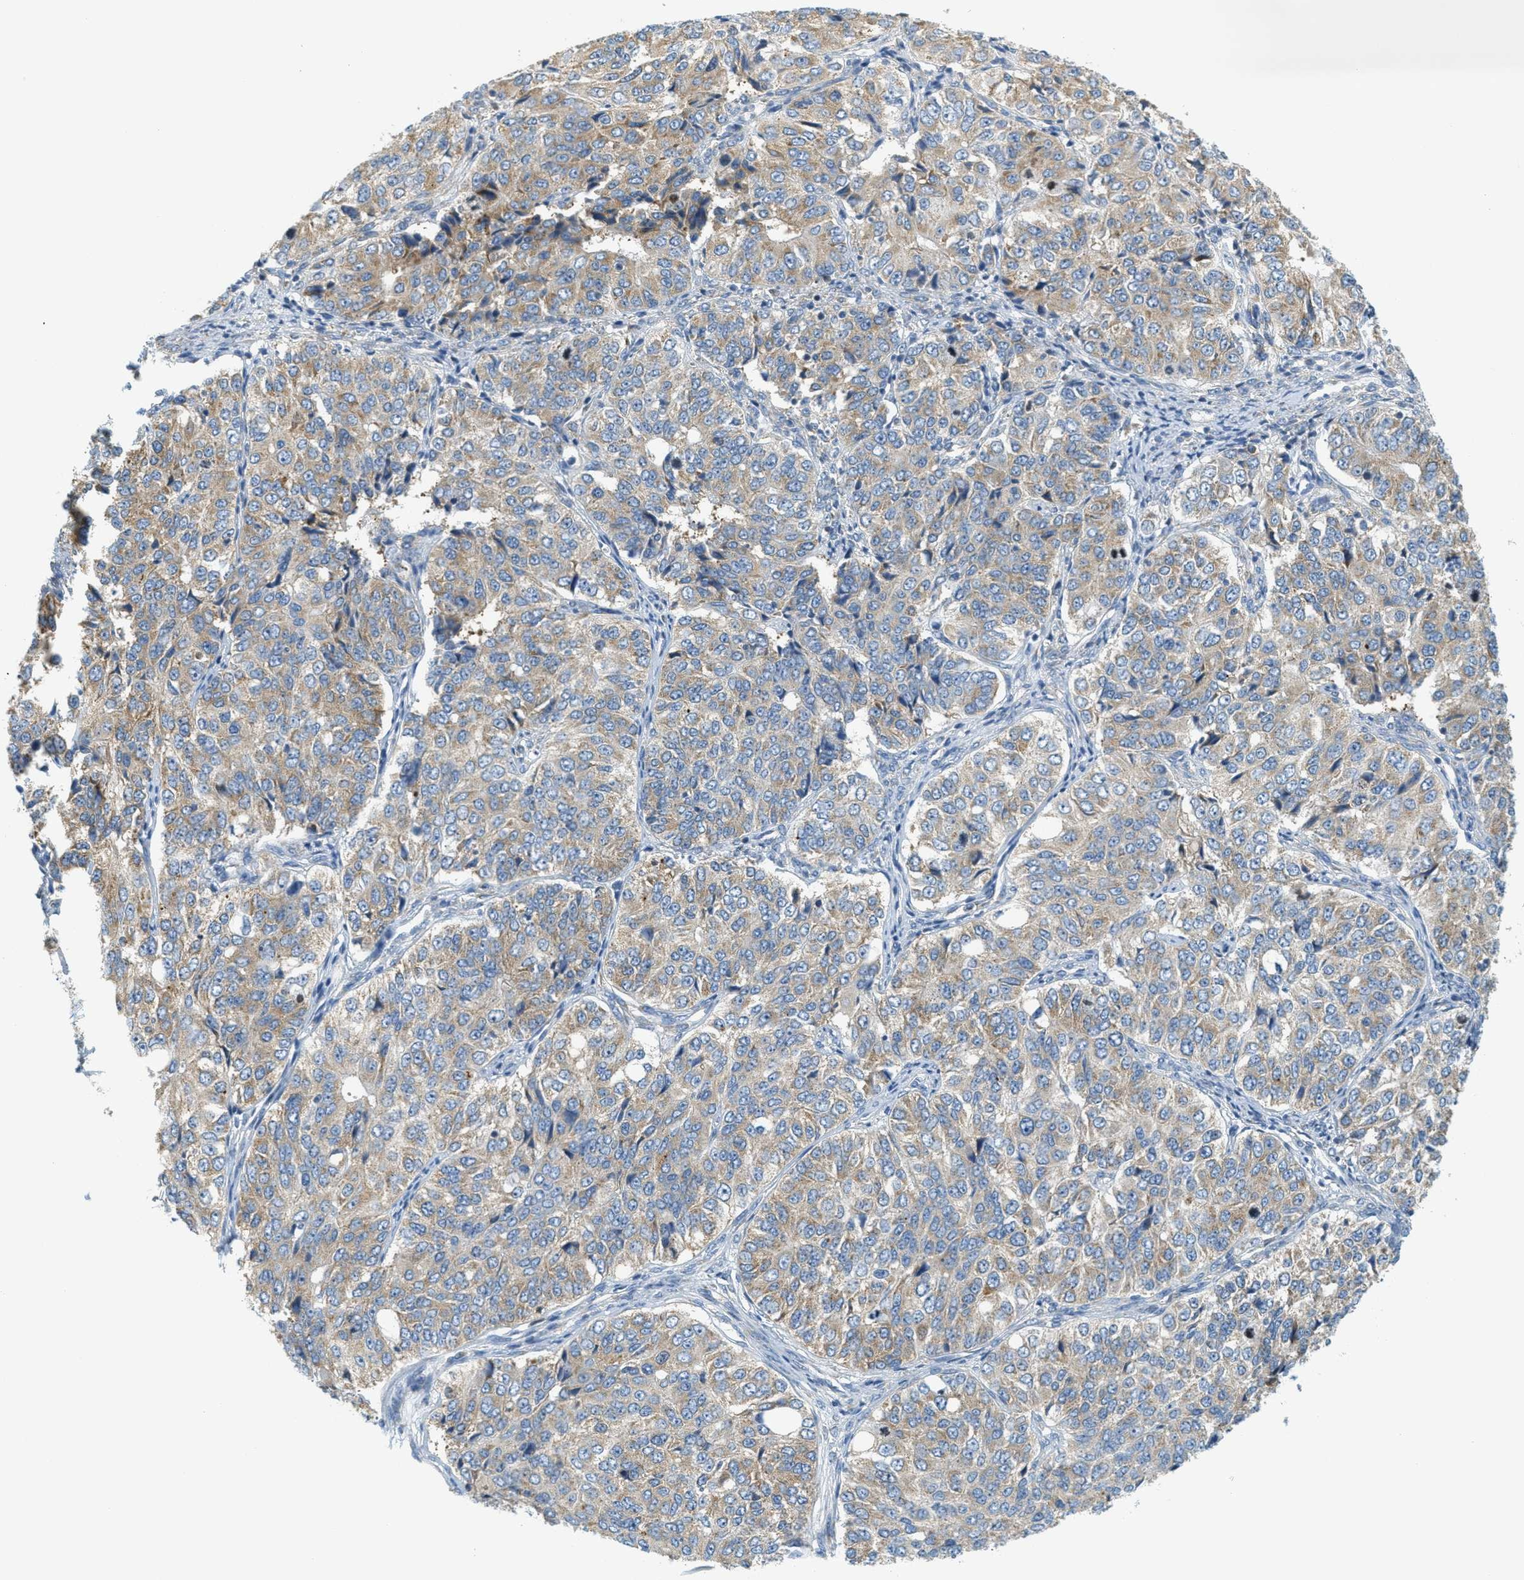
{"staining": {"intensity": "moderate", "quantity": ">75%", "location": "cytoplasmic/membranous"}, "tissue": "ovarian cancer", "cell_type": "Tumor cells", "image_type": "cancer", "snomed": [{"axis": "morphology", "description": "Carcinoma, endometroid"}, {"axis": "topography", "description": "Ovary"}], "caption": "A medium amount of moderate cytoplasmic/membranous staining is present in approximately >75% of tumor cells in endometroid carcinoma (ovarian) tissue.", "gene": "ABCF1", "patient": {"sex": "female", "age": 51}}